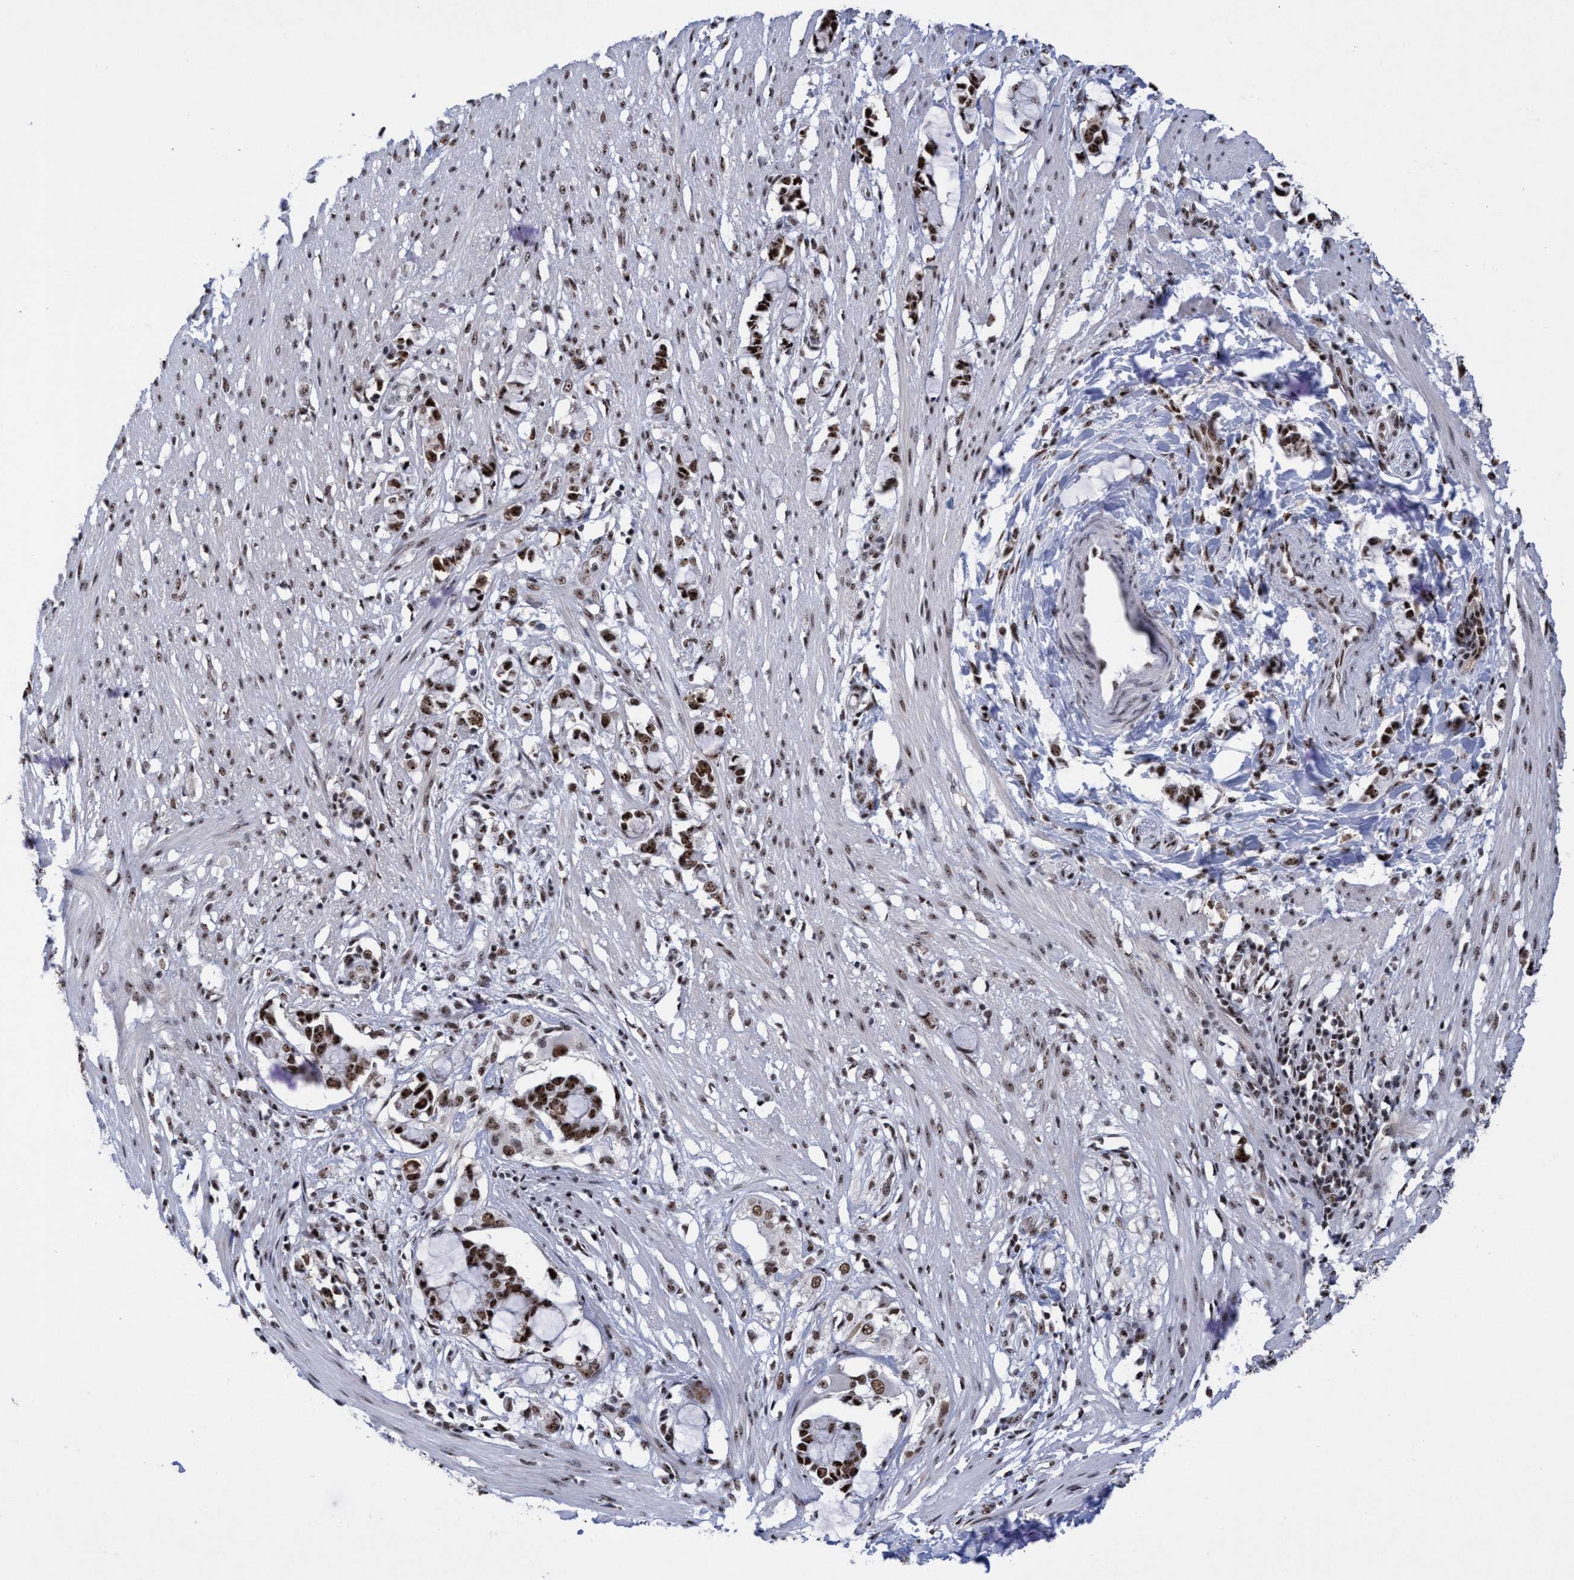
{"staining": {"intensity": "moderate", "quantity": ">75%", "location": "nuclear"}, "tissue": "smooth muscle", "cell_type": "Smooth muscle cells", "image_type": "normal", "snomed": [{"axis": "morphology", "description": "Normal tissue, NOS"}, {"axis": "morphology", "description": "Adenocarcinoma, NOS"}, {"axis": "topography", "description": "Smooth muscle"}, {"axis": "topography", "description": "Colon"}], "caption": "Immunohistochemistry of benign human smooth muscle demonstrates medium levels of moderate nuclear expression in approximately >75% of smooth muscle cells.", "gene": "EFCAB10", "patient": {"sex": "male", "age": 14}}